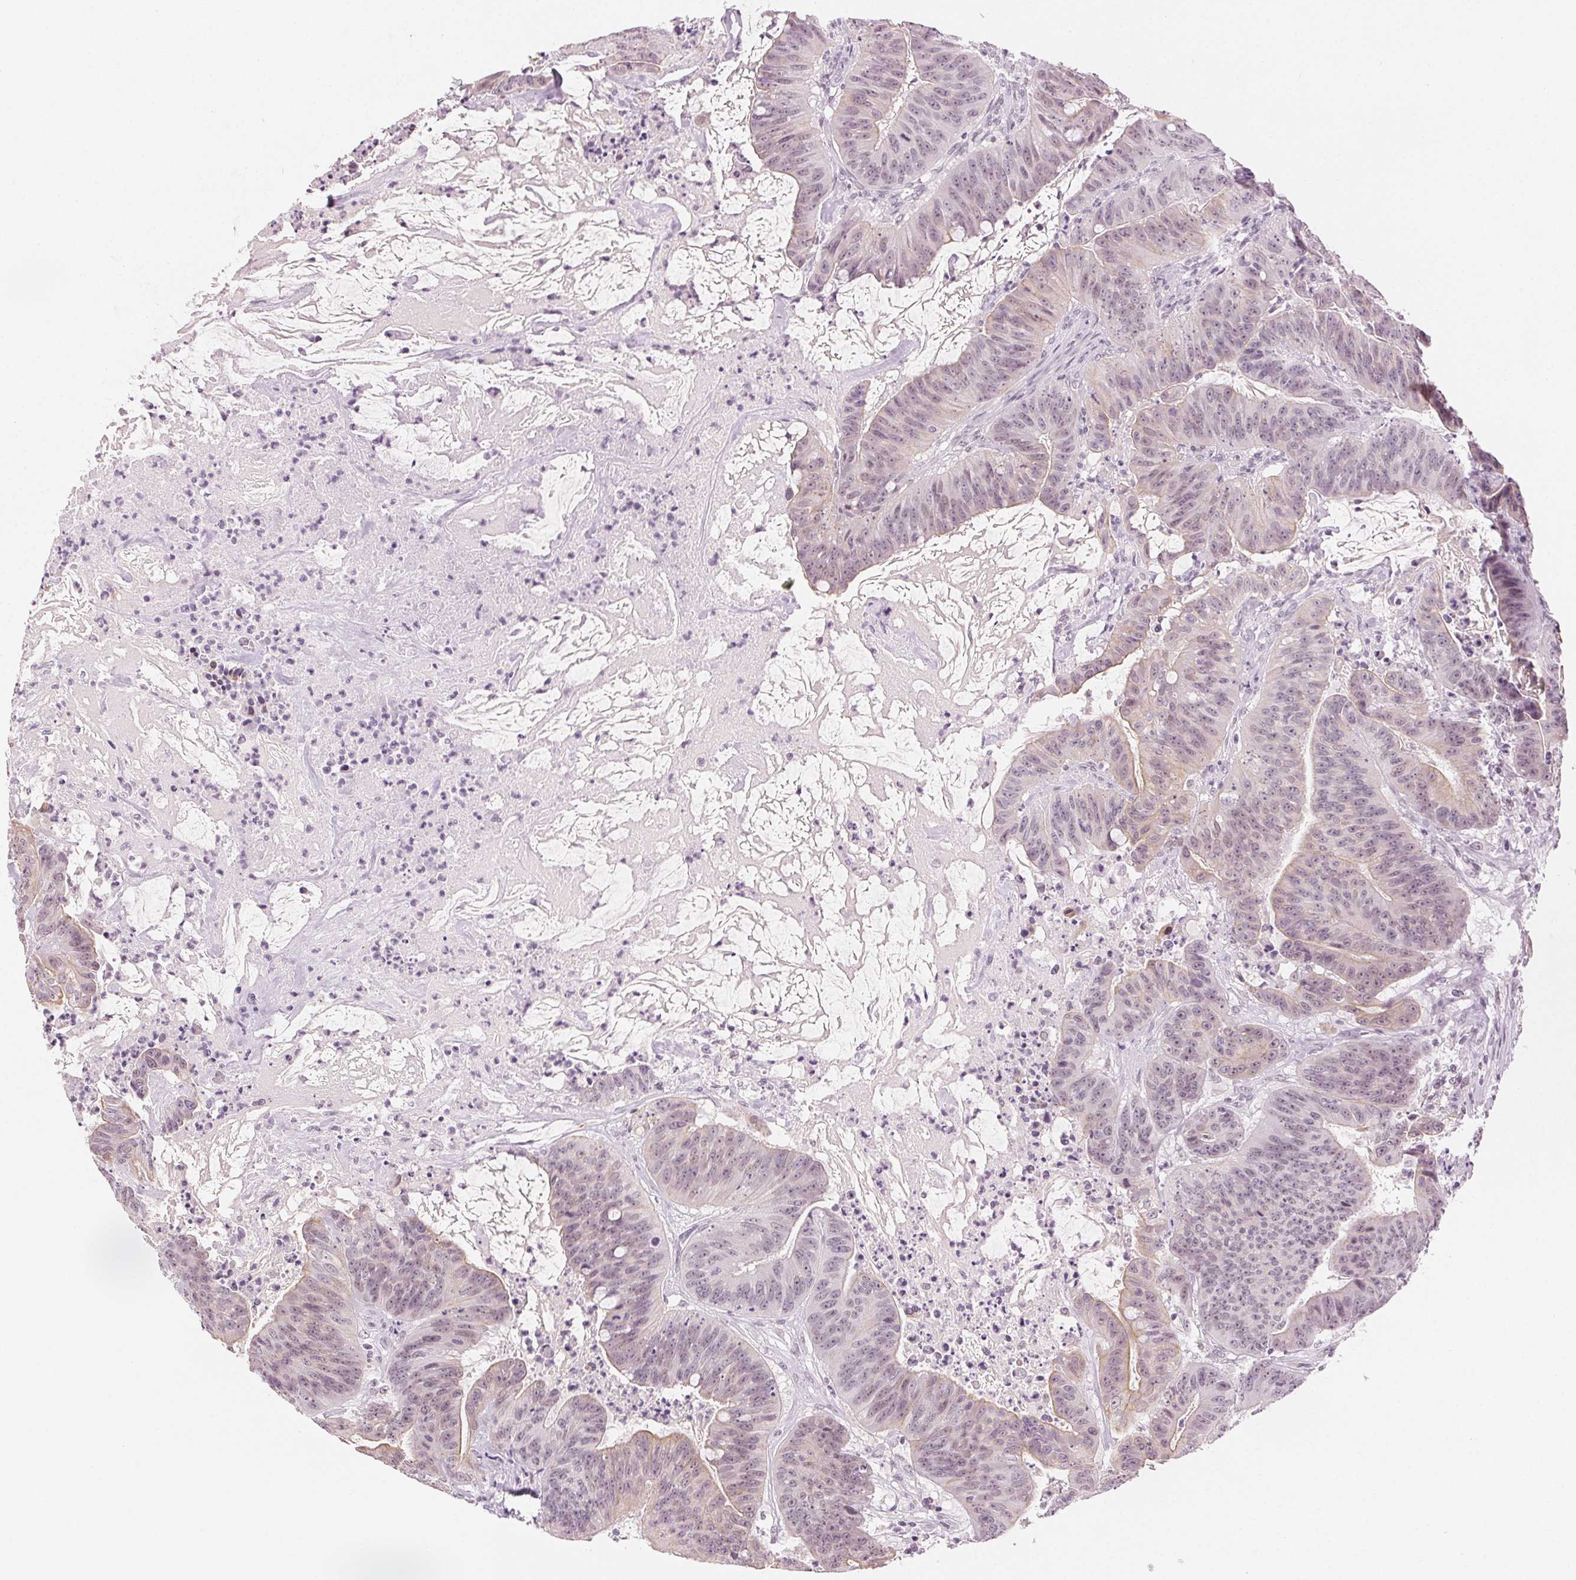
{"staining": {"intensity": "weak", "quantity": "25%-75%", "location": "cytoplasmic/membranous,nuclear"}, "tissue": "colorectal cancer", "cell_type": "Tumor cells", "image_type": "cancer", "snomed": [{"axis": "morphology", "description": "Adenocarcinoma, NOS"}, {"axis": "topography", "description": "Colon"}], "caption": "Immunohistochemical staining of colorectal cancer (adenocarcinoma) exhibits weak cytoplasmic/membranous and nuclear protein positivity in about 25%-75% of tumor cells.", "gene": "AIF1L", "patient": {"sex": "male", "age": 33}}